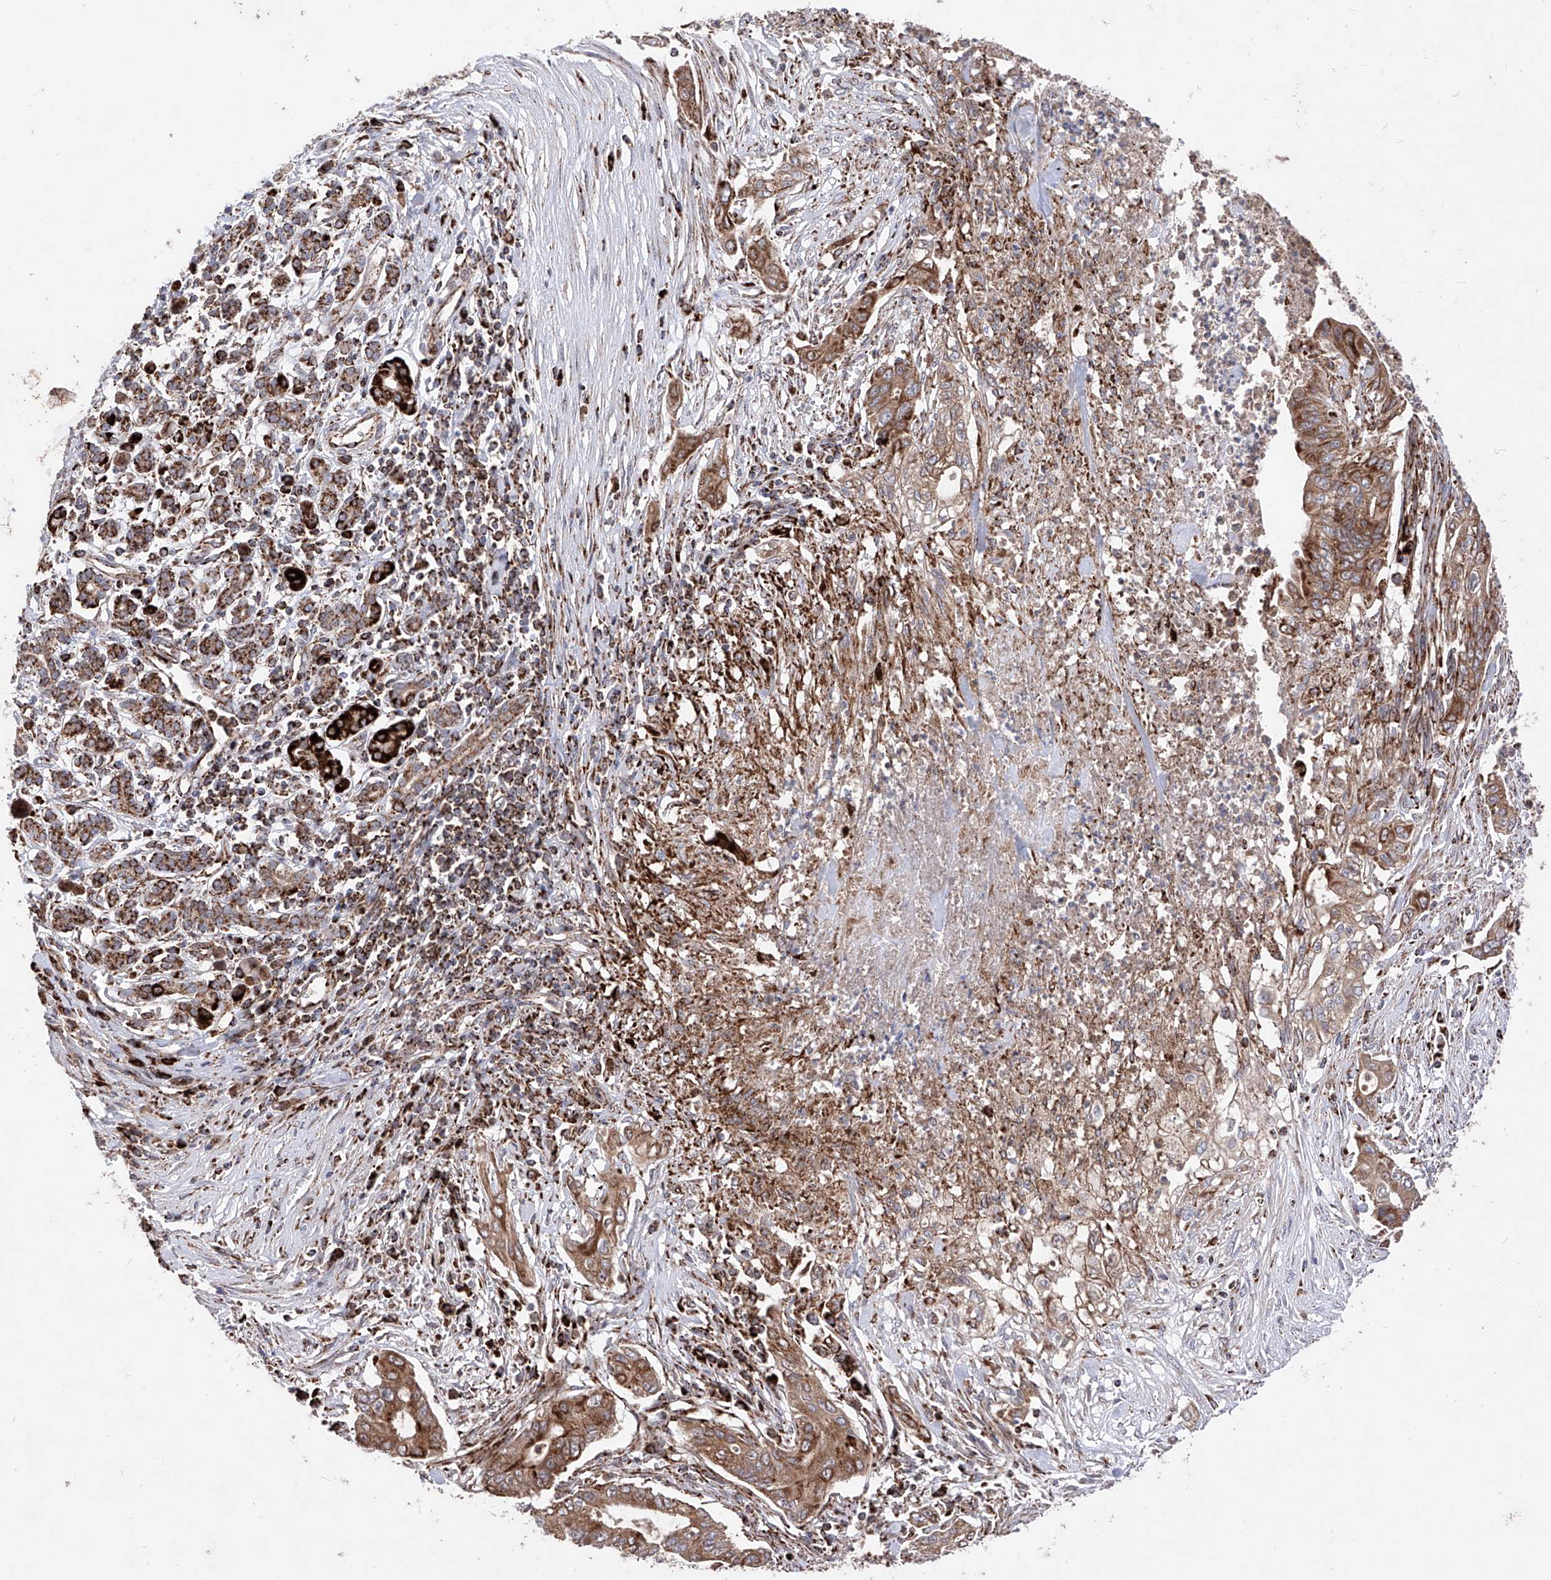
{"staining": {"intensity": "strong", "quantity": ">75%", "location": "cytoplasmic/membranous"}, "tissue": "pancreatic cancer", "cell_type": "Tumor cells", "image_type": "cancer", "snomed": [{"axis": "morphology", "description": "Adenocarcinoma, NOS"}, {"axis": "topography", "description": "Pancreas"}], "caption": "A high amount of strong cytoplasmic/membranous staining is seen in about >75% of tumor cells in pancreatic cancer (adenocarcinoma) tissue.", "gene": "SEMA6A", "patient": {"sex": "male", "age": 58}}